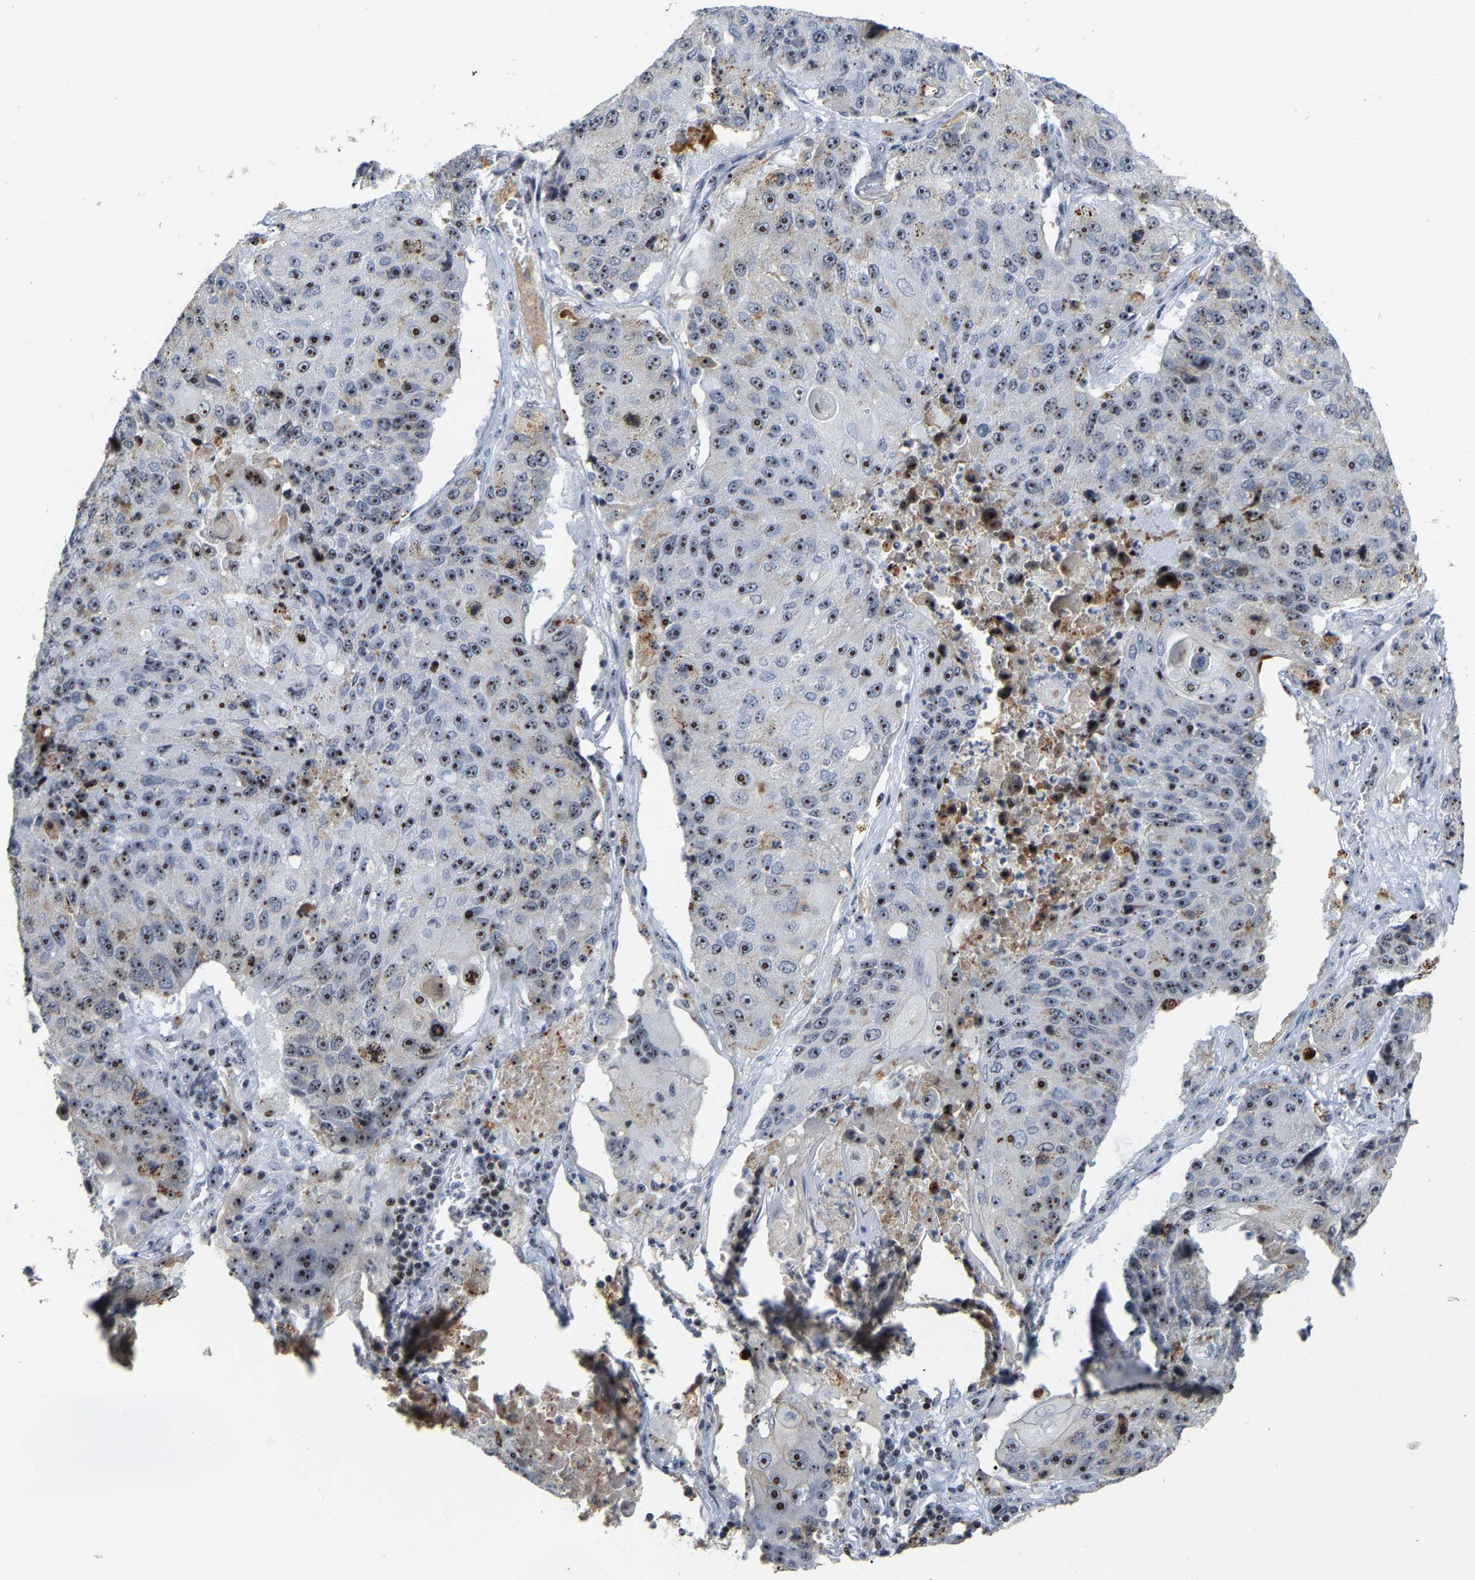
{"staining": {"intensity": "strong", "quantity": ">75%", "location": "nuclear"}, "tissue": "lung cancer", "cell_type": "Tumor cells", "image_type": "cancer", "snomed": [{"axis": "morphology", "description": "Squamous cell carcinoma, NOS"}, {"axis": "topography", "description": "Lung"}], "caption": "Protein staining of squamous cell carcinoma (lung) tissue displays strong nuclear positivity in approximately >75% of tumor cells.", "gene": "NOP58", "patient": {"sex": "male", "age": 61}}